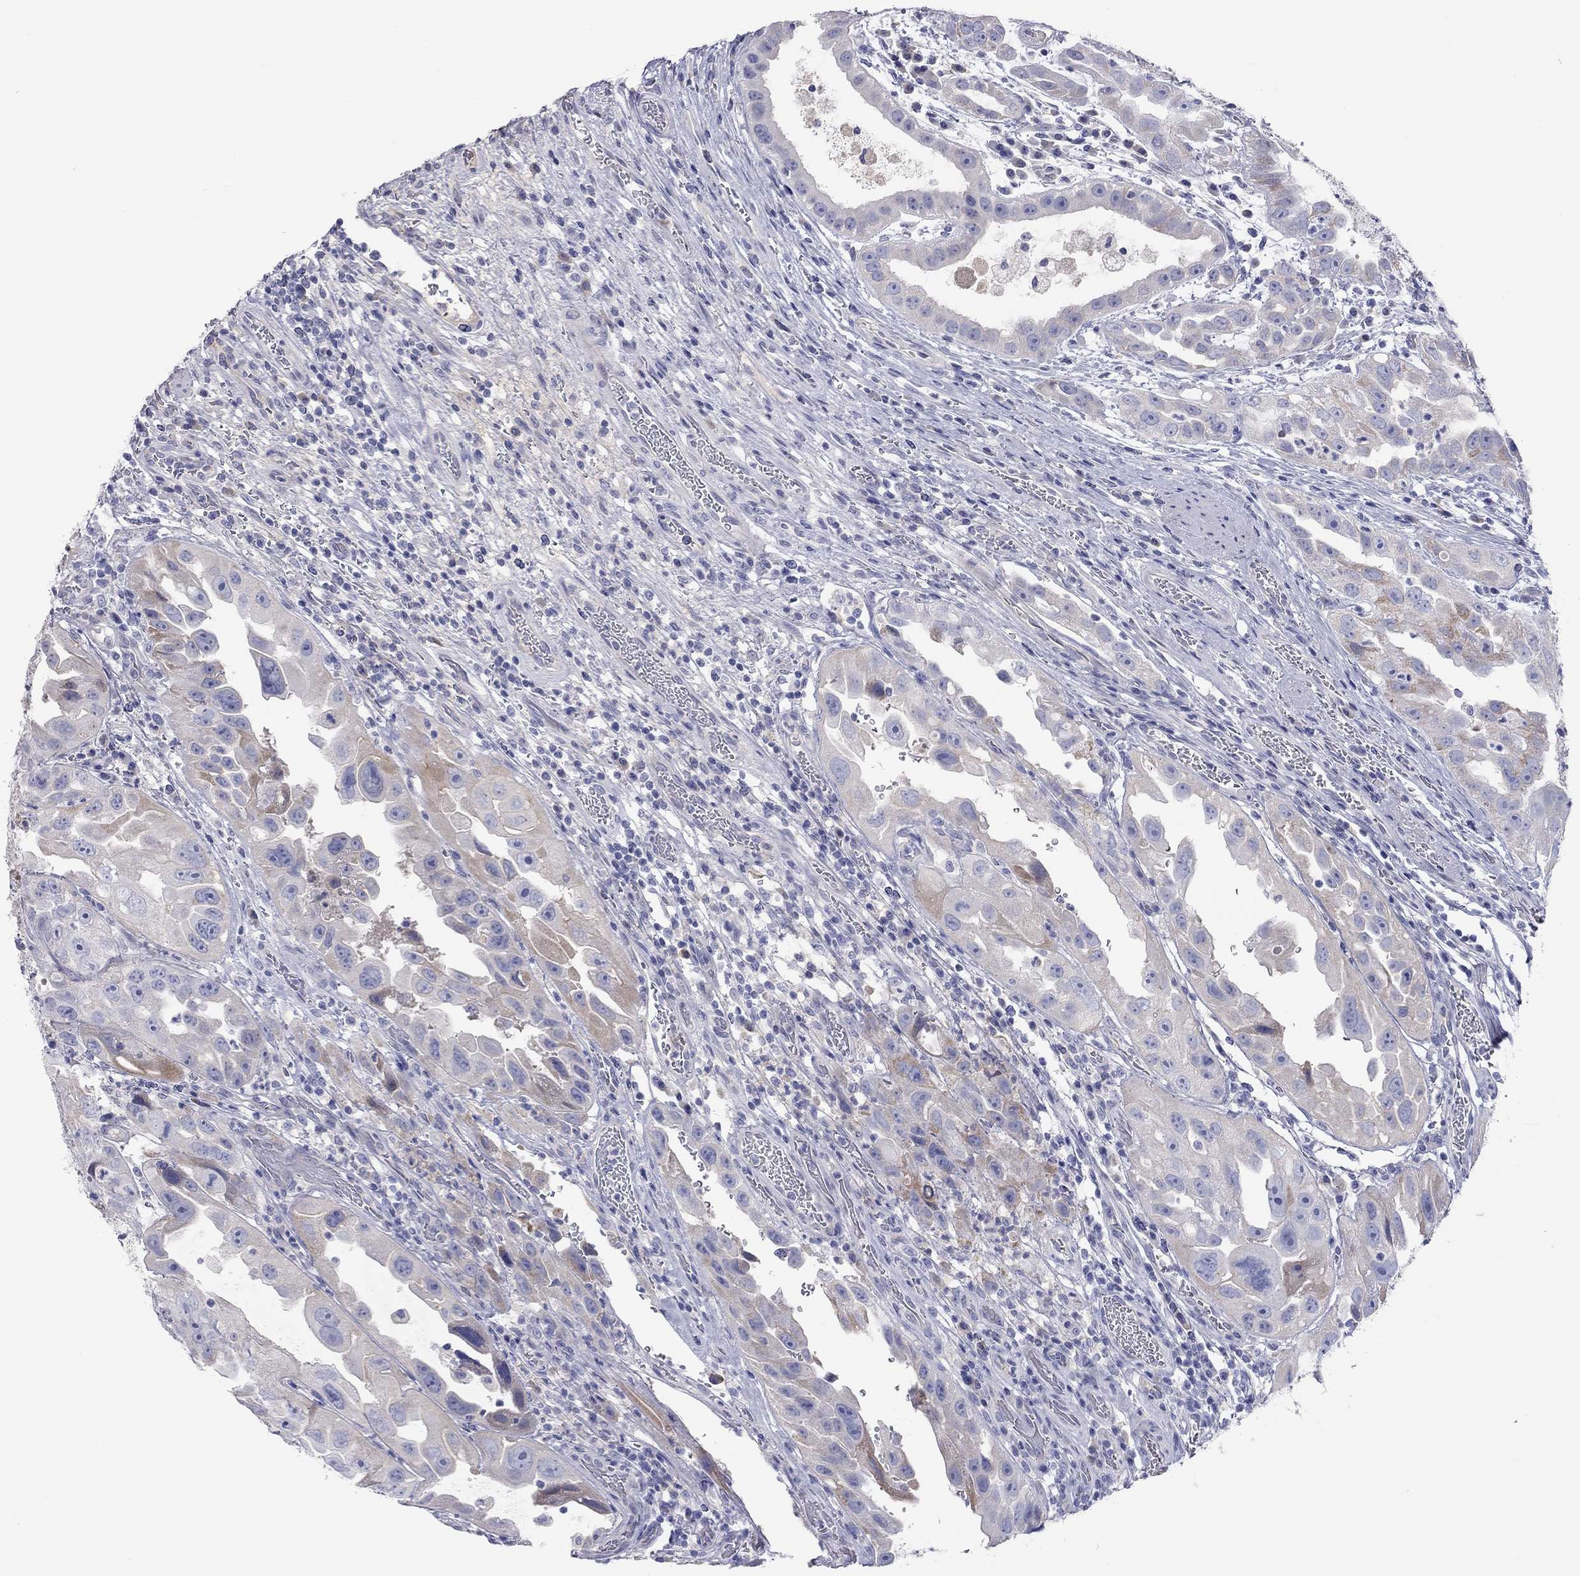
{"staining": {"intensity": "negative", "quantity": "none", "location": "none"}, "tissue": "urothelial cancer", "cell_type": "Tumor cells", "image_type": "cancer", "snomed": [{"axis": "morphology", "description": "Urothelial carcinoma, High grade"}, {"axis": "topography", "description": "Urinary bladder"}], "caption": "Tumor cells are negative for brown protein staining in urothelial cancer.", "gene": "ST7L", "patient": {"sex": "female", "age": 41}}